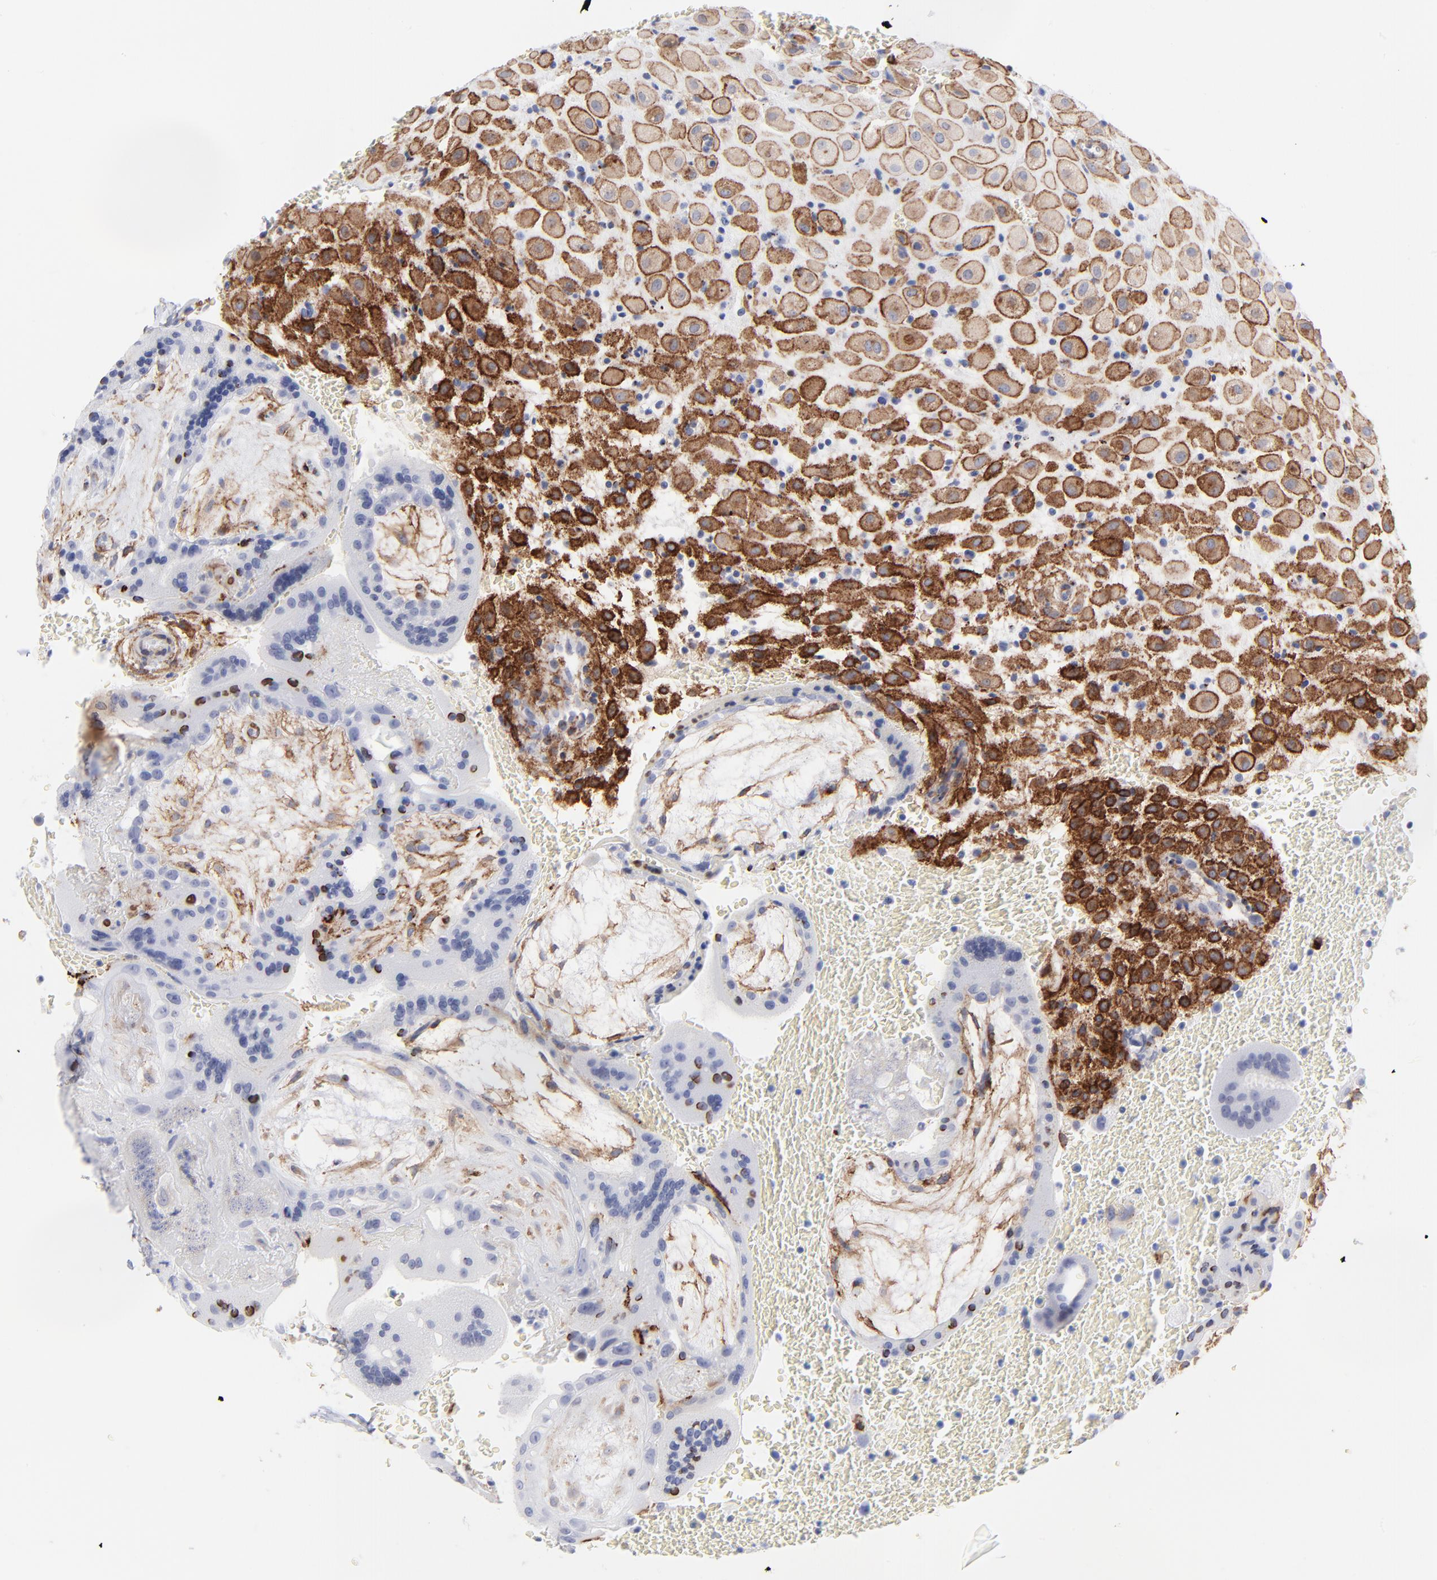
{"staining": {"intensity": "strong", "quantity": ">75%", "location": "cytoplasmic/membranous"}, "tissue": "placenta", "cell_type": "Decidual cells", "image_type": "normal", "snomed": [{"axis": "morphology", "description": "Normal tissue, NOS"}, {"axis": "topography", "description": "Placenta"}], "caption": "Human placenta stained with a brown dye demonstrates strong cytoplasmic/membranous positive expression in about >75% of decidual cells.", "gene": "PDGFRB", "patient": {"sex": "female", "age": 35}}